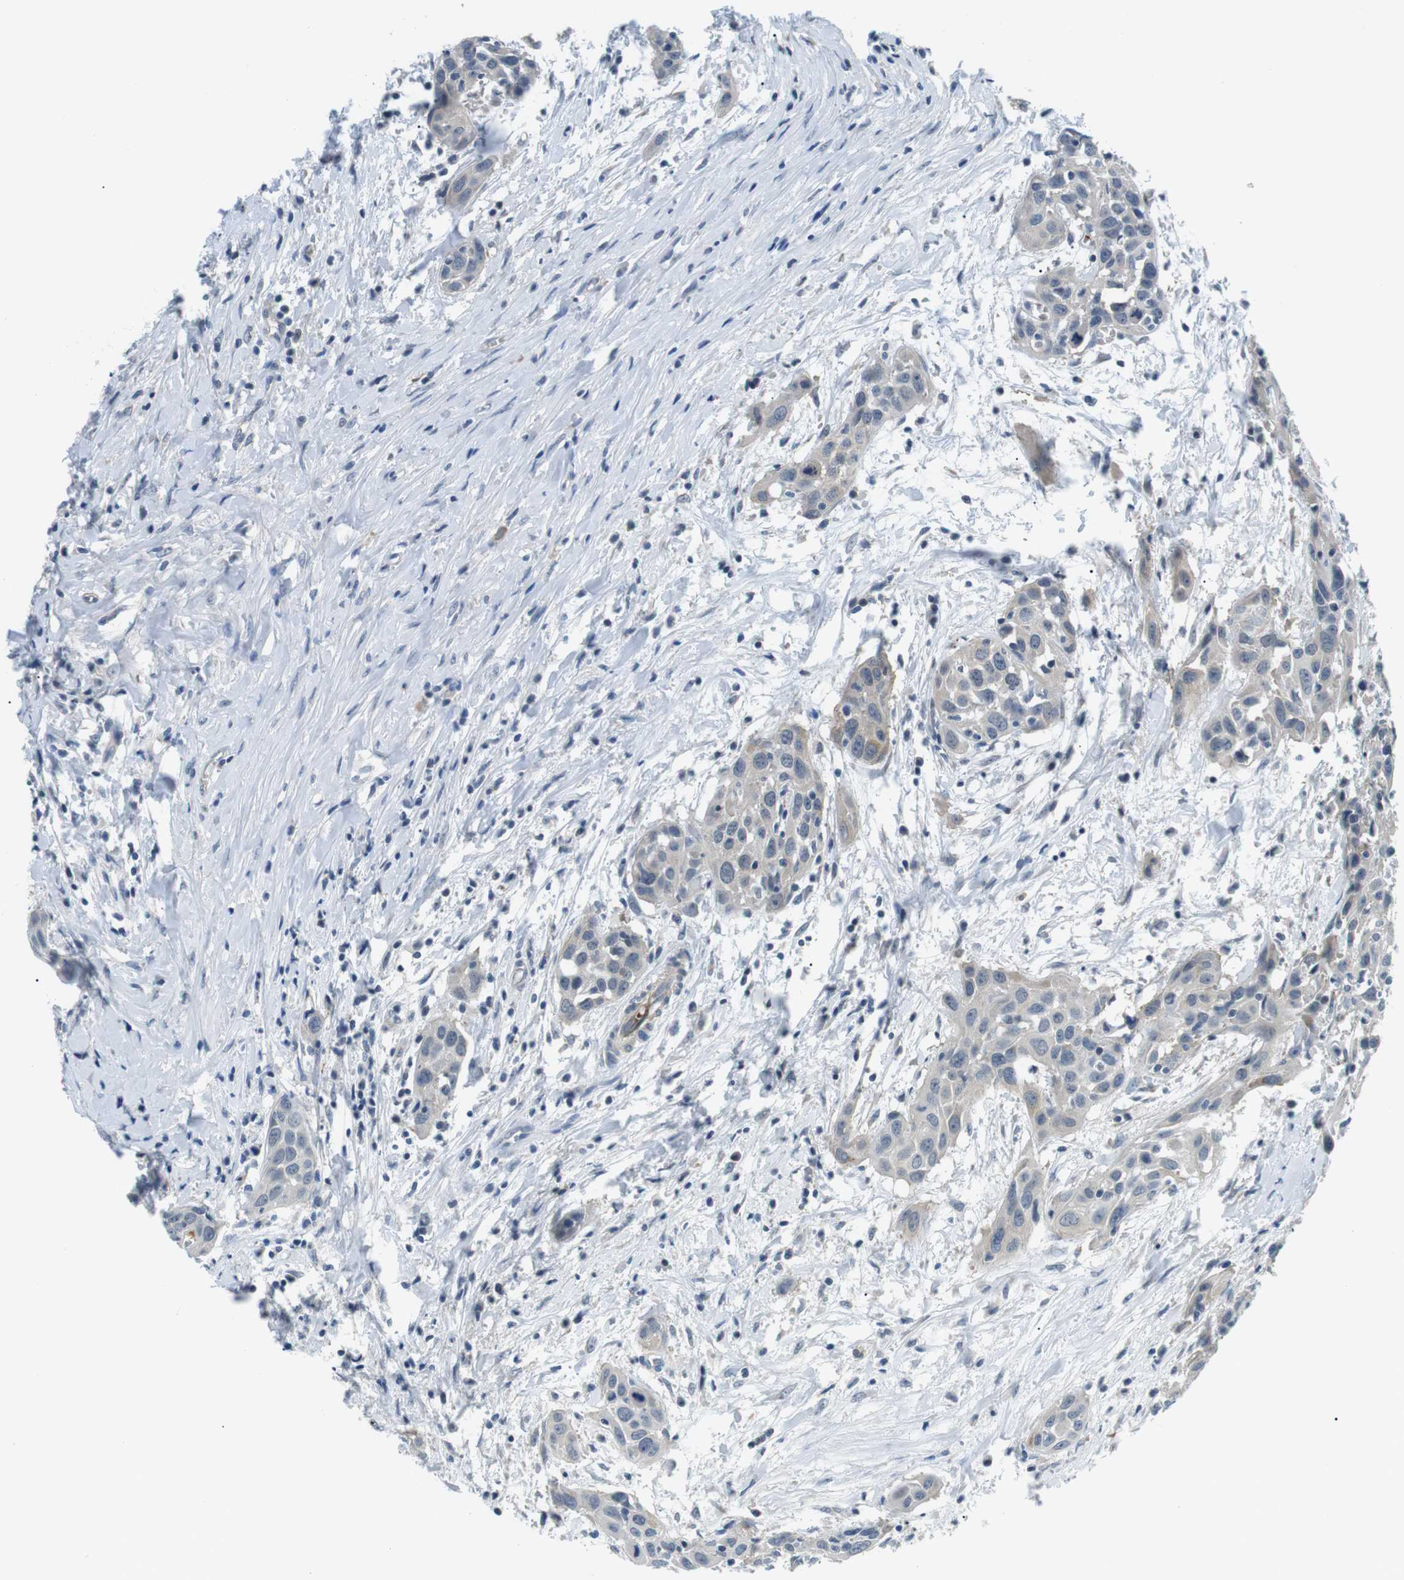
{"staining": {"intensity": "negative", "quantity": "none", "location": "none"}, "tissue": "head and neck cancer", "cell_type": "Tumor cells", "image_type": "cancer", "snomed": [{"axis": "morphology", "description": "Squamous cell carcinoma, NOS"}, {"axis": "topography", "description": "Oral tissue"}, {"axis": "topography", "description": "Head-Neck"}], "caption": "This is a image of immunohistochemistry staining of head and neck squamous cell carcinoma, which shows no staining in tumor cells. (Immunohistochemistry (ihc), brightfield microscopy, high magnification).", "gene": "WSCD1", "patient": {"sex": "female", "age": 50}}